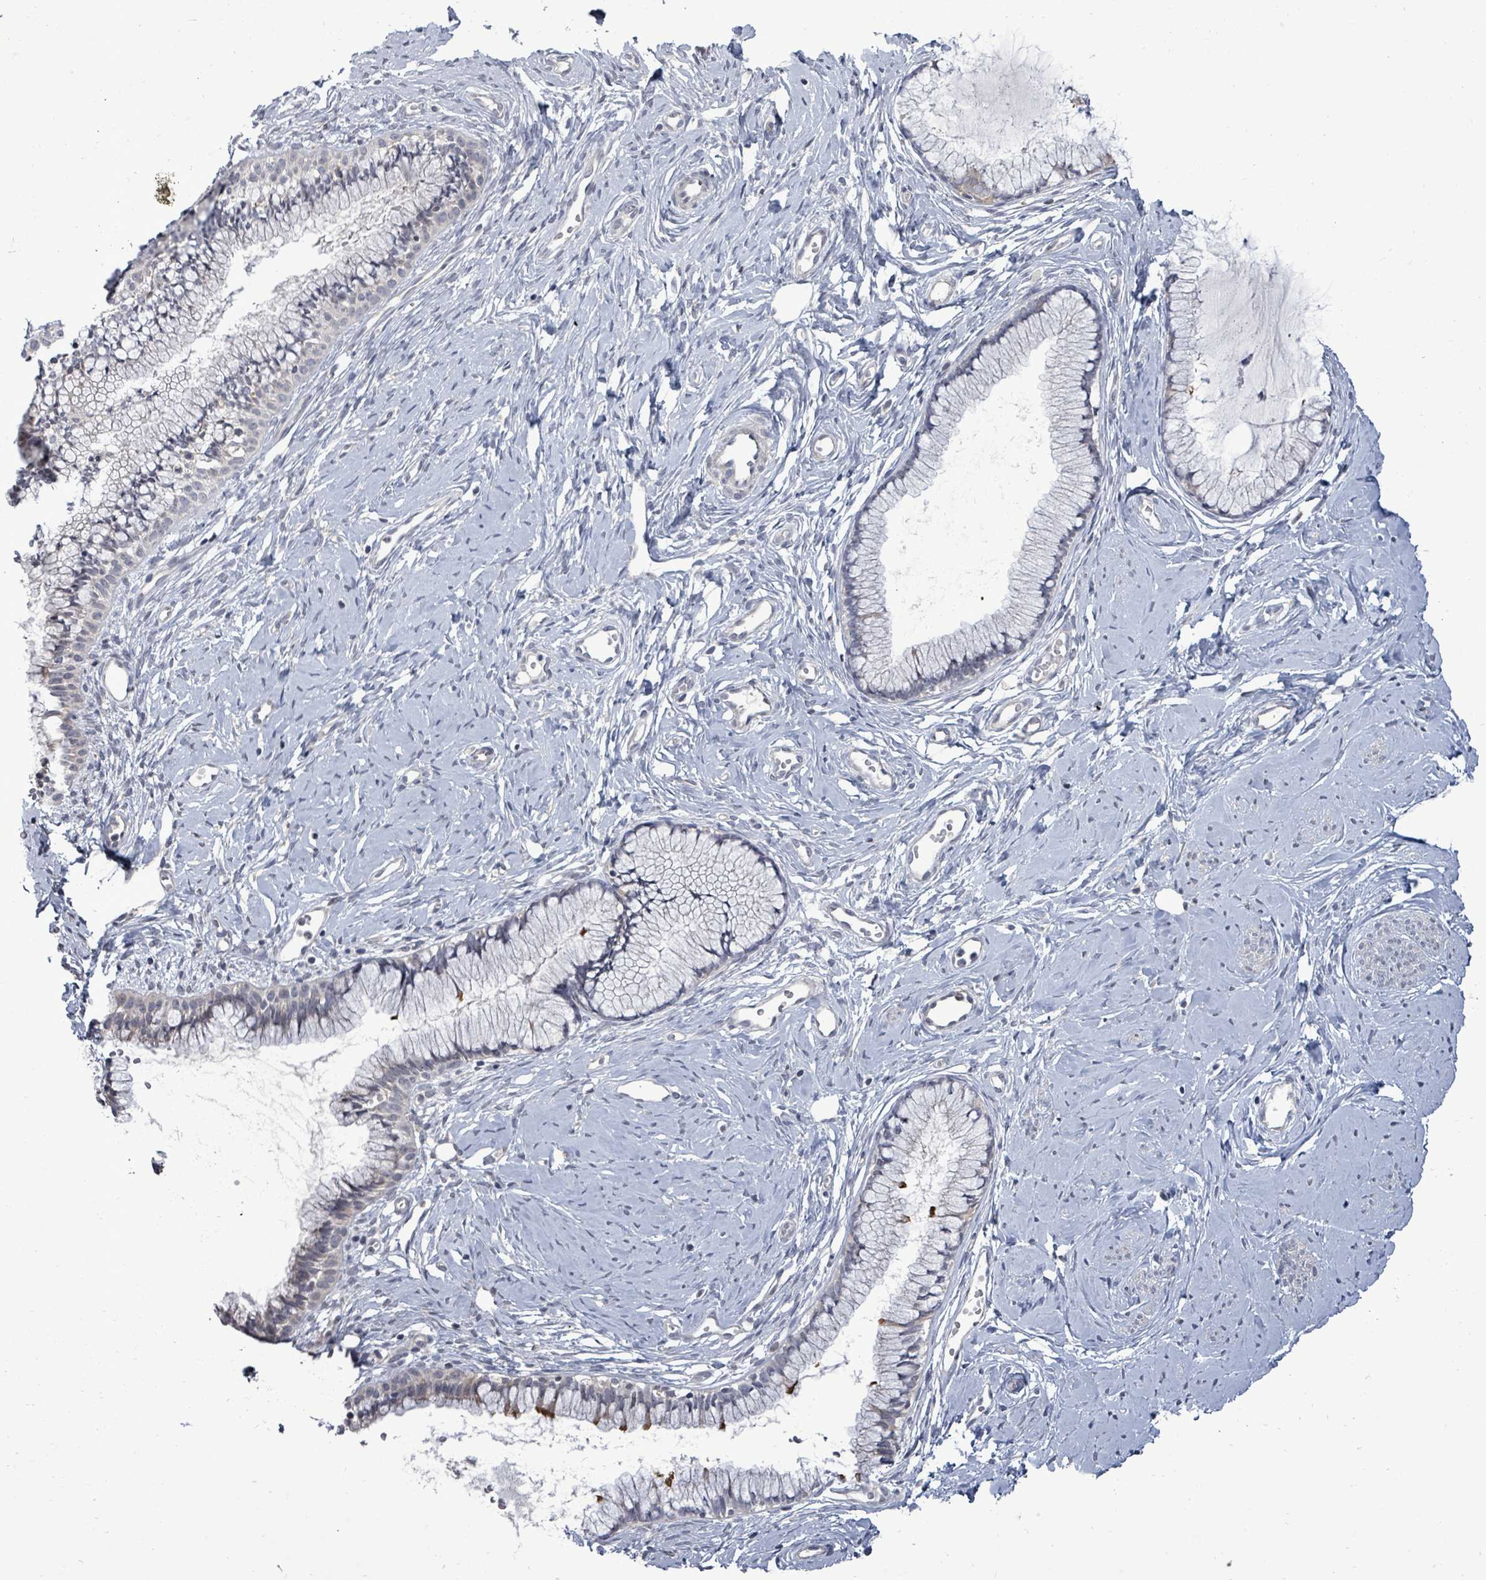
{"staining": {"intensity": "negative", "quantity": "none", "location": "none"}, "tissue": "cervix", "cell_type": "Glandular cells", "image_type": "normal", "snomed": [{"axis": "morphology", "description": "Normal tissue, NOS"}, {"axis": "topography", "description": "Cervix"}], "caption": "High power microscopy image of an immunohistochemistry (IHC) histopathology image of benign cervix, revealing no significant staining in glandular cells.", "gene": "POMGNT2", "patient": {"sex": "female", "age": 40}}